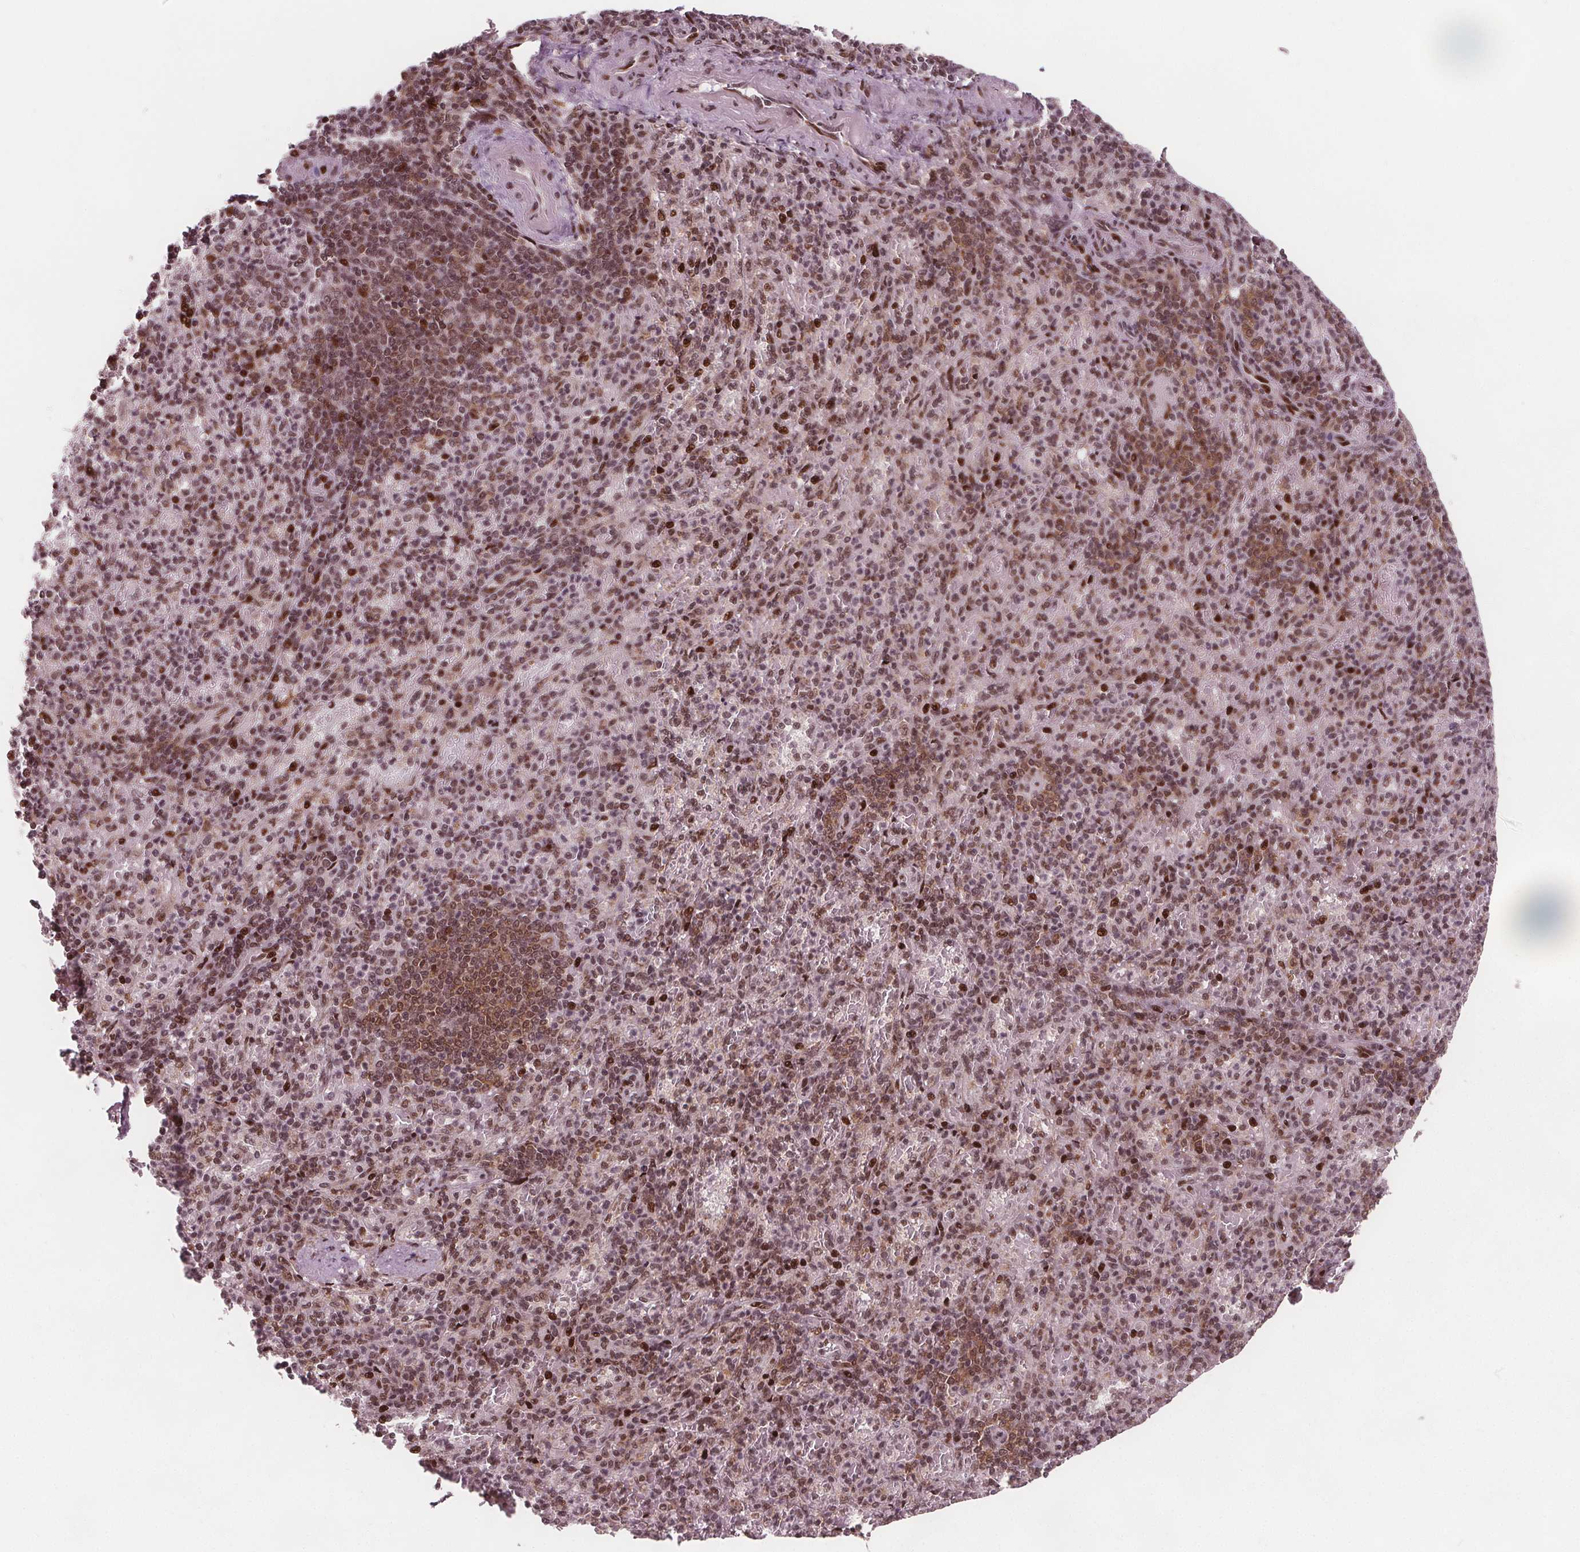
{"staining": {"intensity": "moderate", "quantity": ">75%", "location": "cytoplasmic/membranous,nuclear"}, "tissue": "spleen", "cell_type": "Cells in red pulp", "image_type": "normal", "snomed": [{"axis": "morphology", "description": "Normal tissue, NOS"}, {"axis": "topography", "description": "Spleen"}], "caption": "Protein analysis of unremarkable spleen exhibits moderate cytoplasmic/membranous,nuclear positivity in approximately >75% of cells in red pulp. (Brightfield microscopy of DAB IHC at high magnification).", "gene": "SNRNP35", "patient": {"sex": "female", "age": 74}}